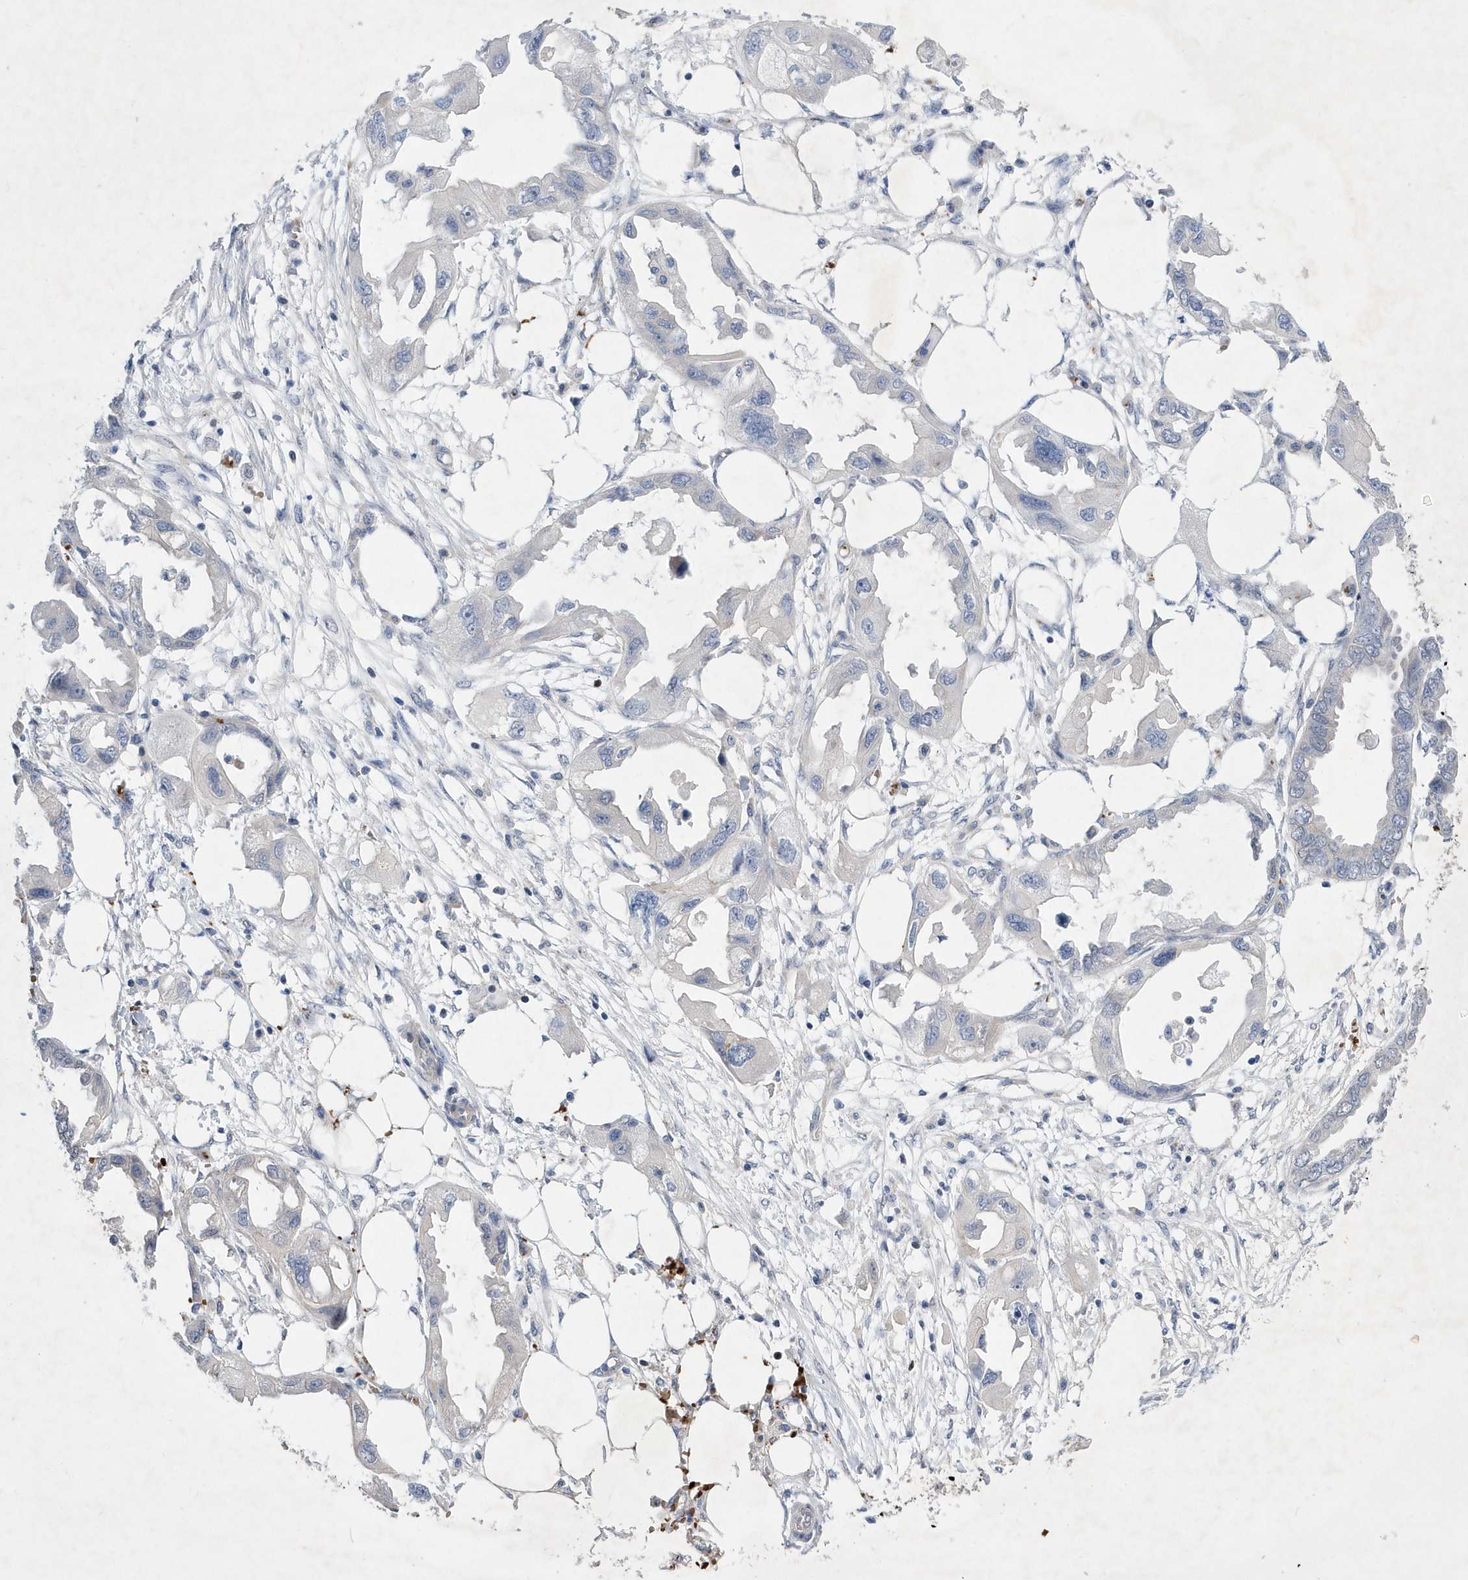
{"staining": {"intensity": "negative", "quantity": "none", "location": "none"}, "tissue": "endometrial cancer", "cell_type": "Tumor cells", "image_type": "cancer", "snomed": [{"axis": "morphology", "description": "Adenocarcinoma, NOS"}, {"axis": "morphology", "description": "Adenocarcinoma, metastatic, NOS"}, {"axis": "topography", "description": "Adipose tissue"}, {"axis": "topography", "description": "Endometrium"}], "caption": "The histopathology image demonstrates no significant staining in tumor cells of endometrial adenocarcinoma. (Brightfield microscopy of DAB immunohistochemistry at high magnification).", "gene": "ZNF875", "patient": {"sex": "female", "age": 67}}